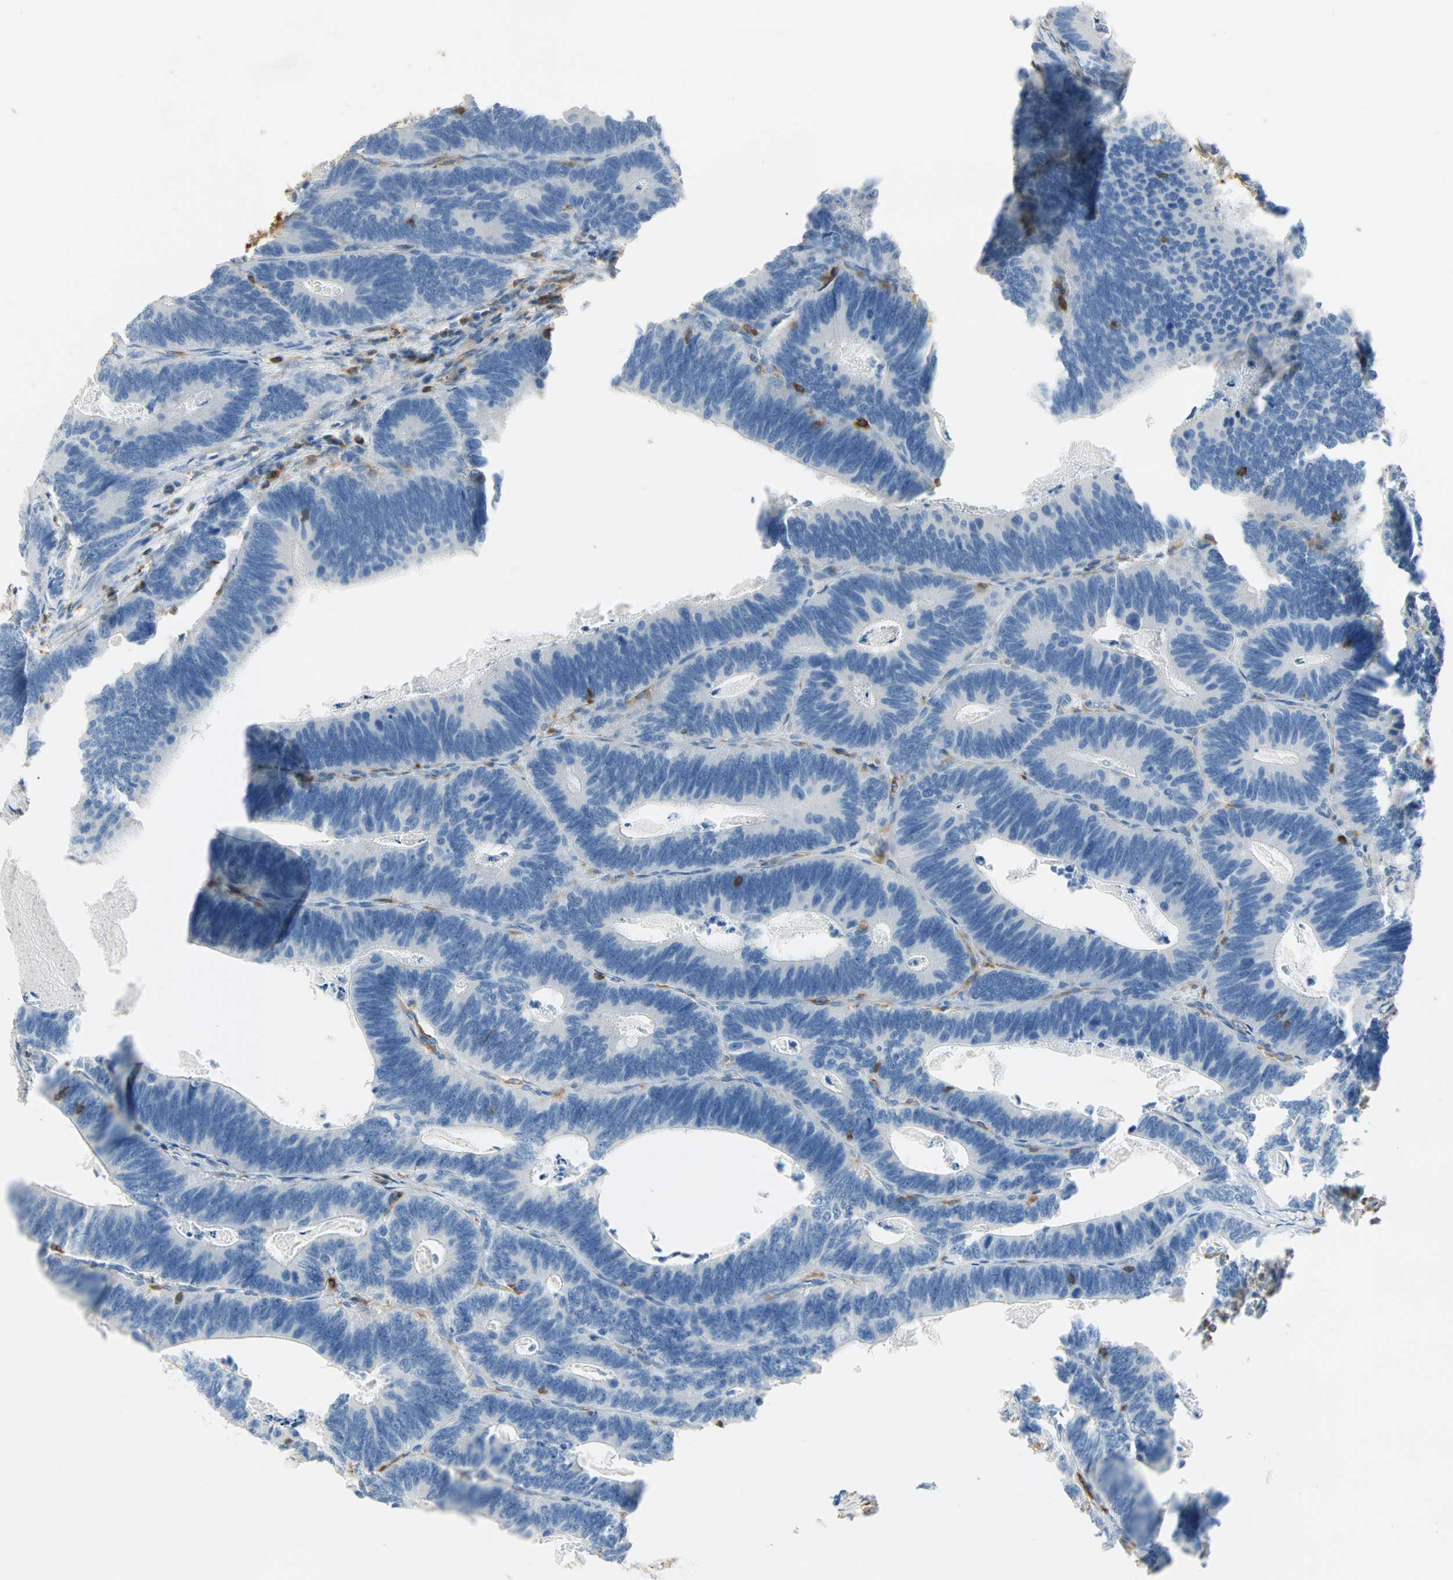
{"staining": {"intensity": "negative", "quantity": "none", "location": "none"}, "tissue": "colorectal cancer", "cell_type": "Tumor cells", "image_type": "cancer", "snomed": [{"axis": "morphology", "description": "Adenocarcinoma, NOS"}, {"axis": "topography", "description": "Colon"}], "caption": "Adenocarcinoma (colorectal) was stained to show a protein in brown. There is no significant staining in tumor cells.", "gene": "FMNL1", "patient": {"sex": "male", "age": 72}}